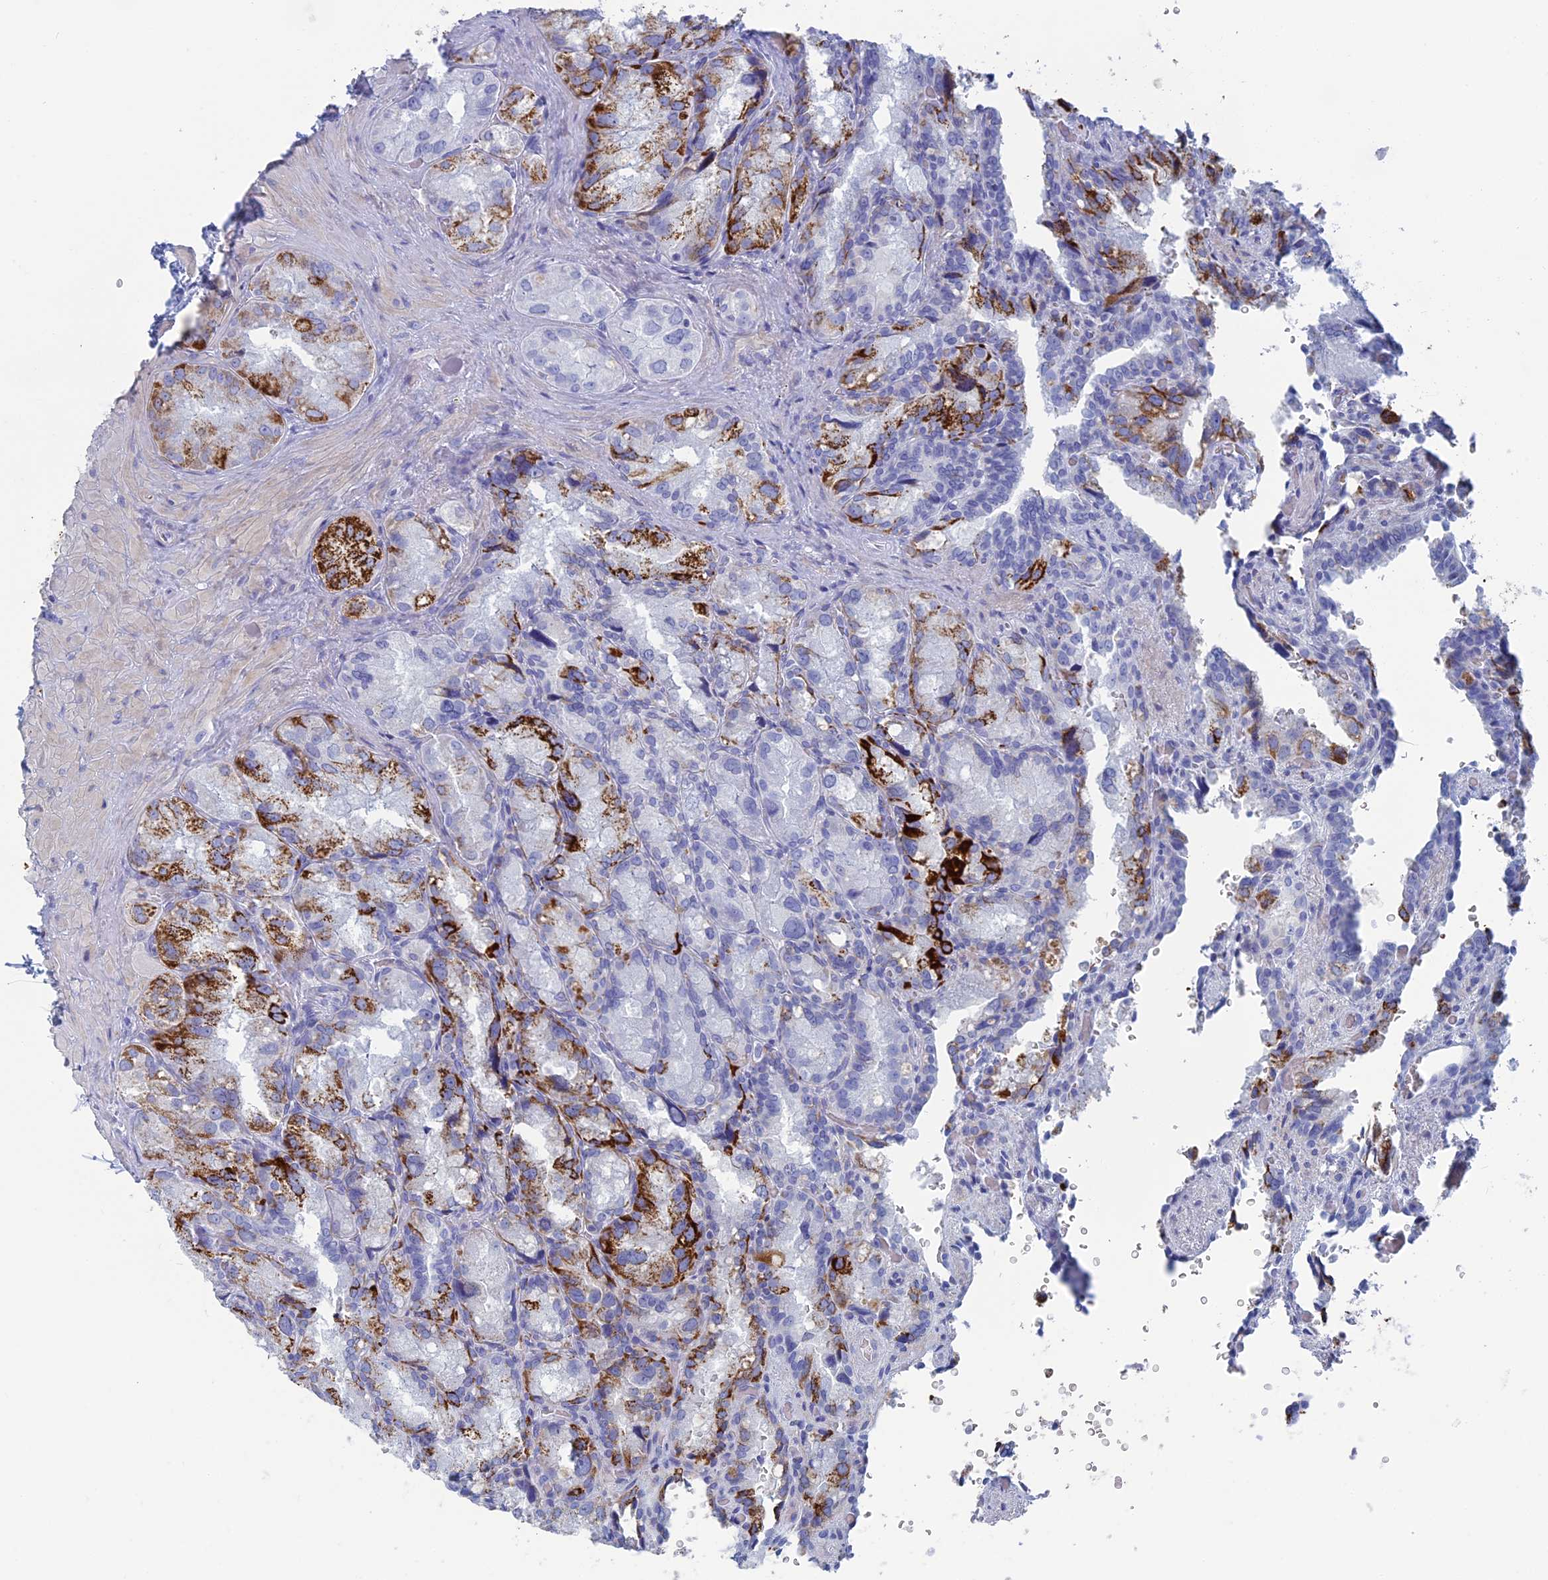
{"staining": {"intensity": "strong", "quantity": "25%-75%", "location": "cytoplasmic/membranous"}, "tissue": "seminal vesicle", "cell_type": "Glandular cells", "image_type": "normal", "snomed": [{"axis": "morphology", "description": "Normal tissue, NOS"}, {"axis": "topography", "description": "Seminal veicle"}], "caption": "Immunohistochemistry (DAB) staining of unremarkable seminal vesicle exhibits strong cytoplasmic/membranous protein staining in about 25%-75% of glandular cells.", "gene": "ALMS1", "patient": {"sex": "male", "age": 62}}